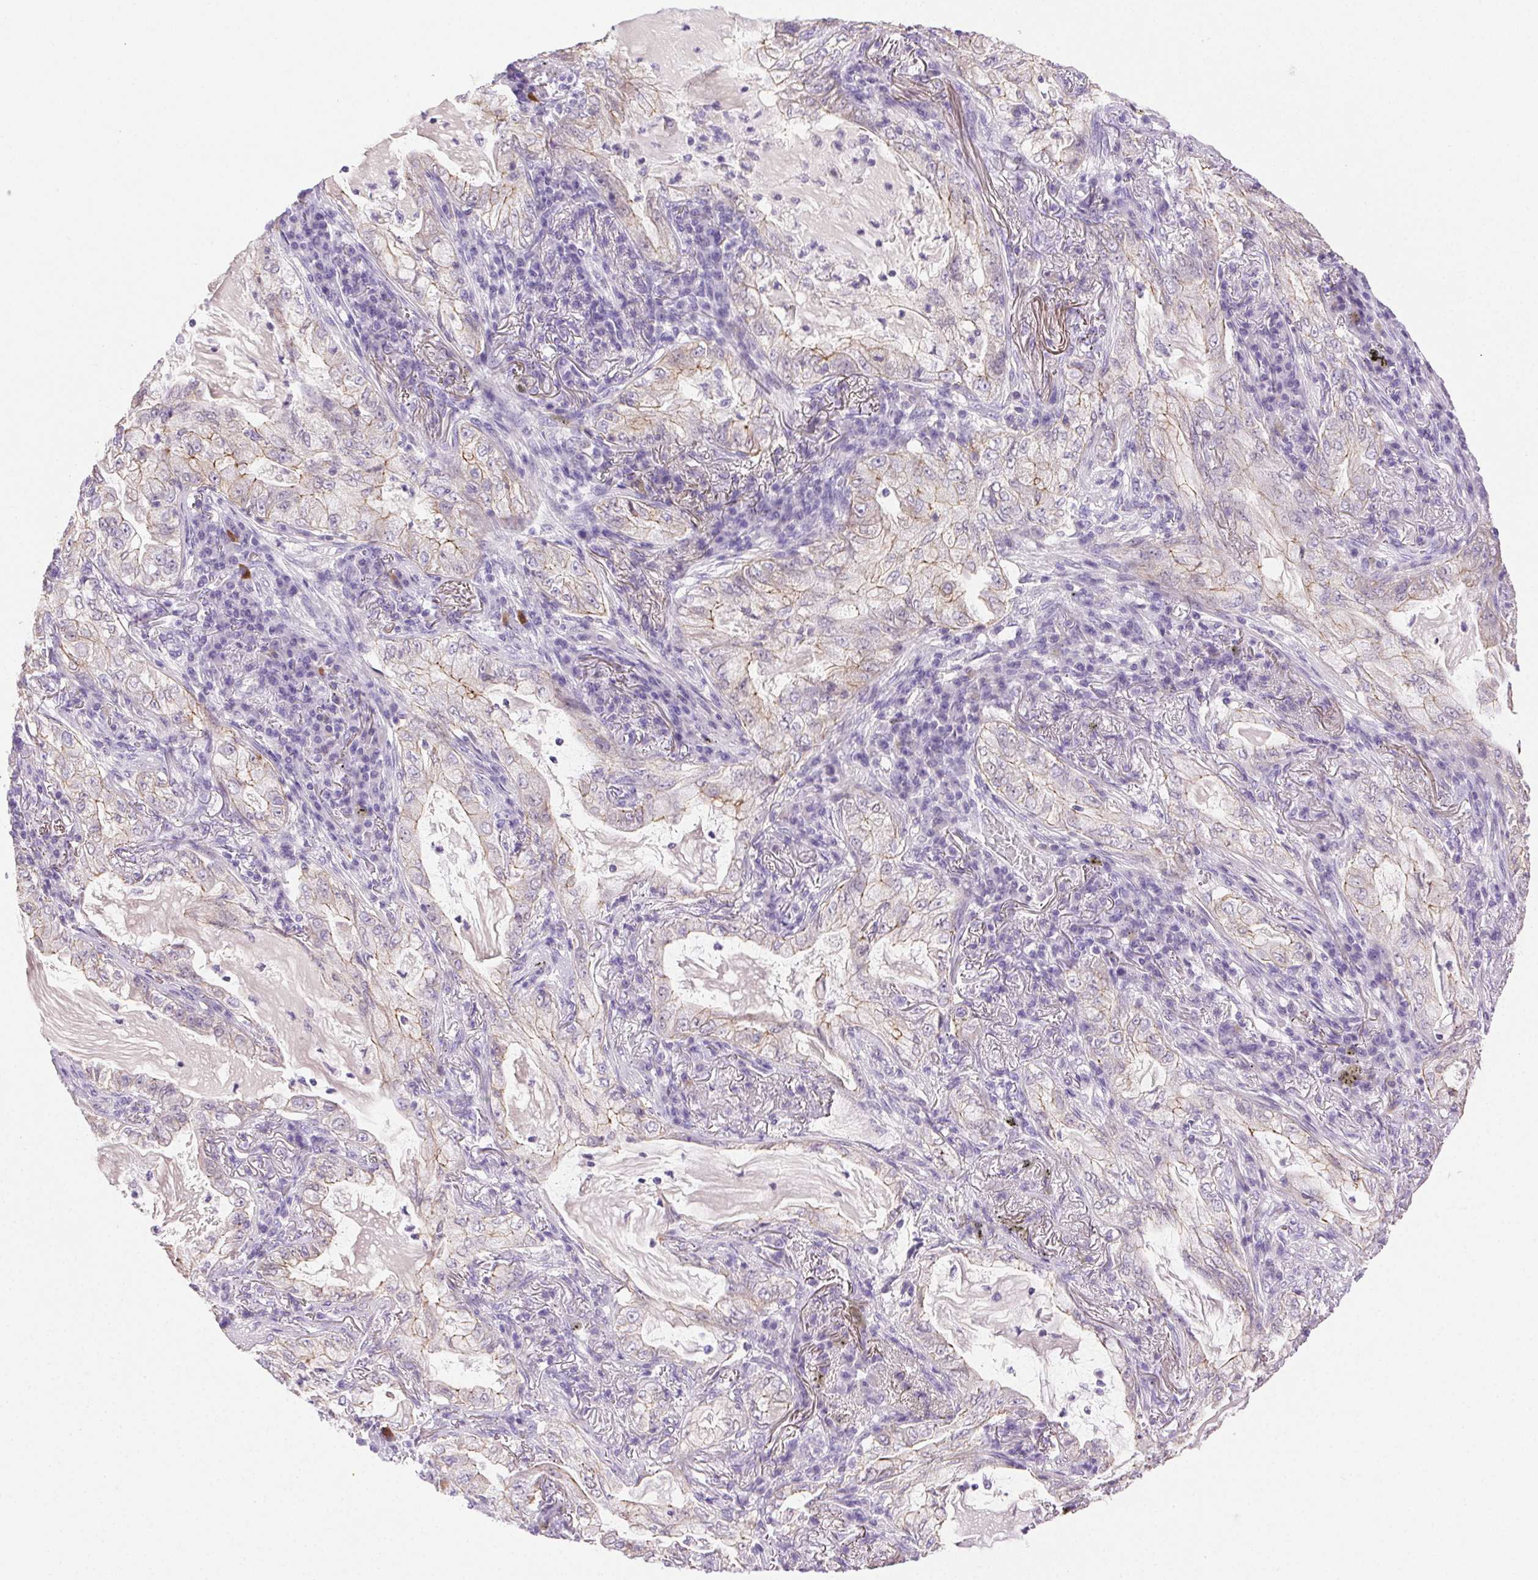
{"staining": {"intensity": "weak", "quantity": "<25%", "location": "cytoplasmic/membranous"}, "tissue": "lung cancer", "cell_type": "Tumor cells", "image_type": "cancer", "snomed": [{"axis": "morphology", "description": "Adenocarcinoma, NOS"}, {"axis": "topography", "description": "Lung"}], "caption": "Immunohistochemistry (IHC) of lung adenocarcinoma exhibits no expression in tumor cells.", "gene": "CLDN10", "patient": {"sex": "female", "age": 73}}